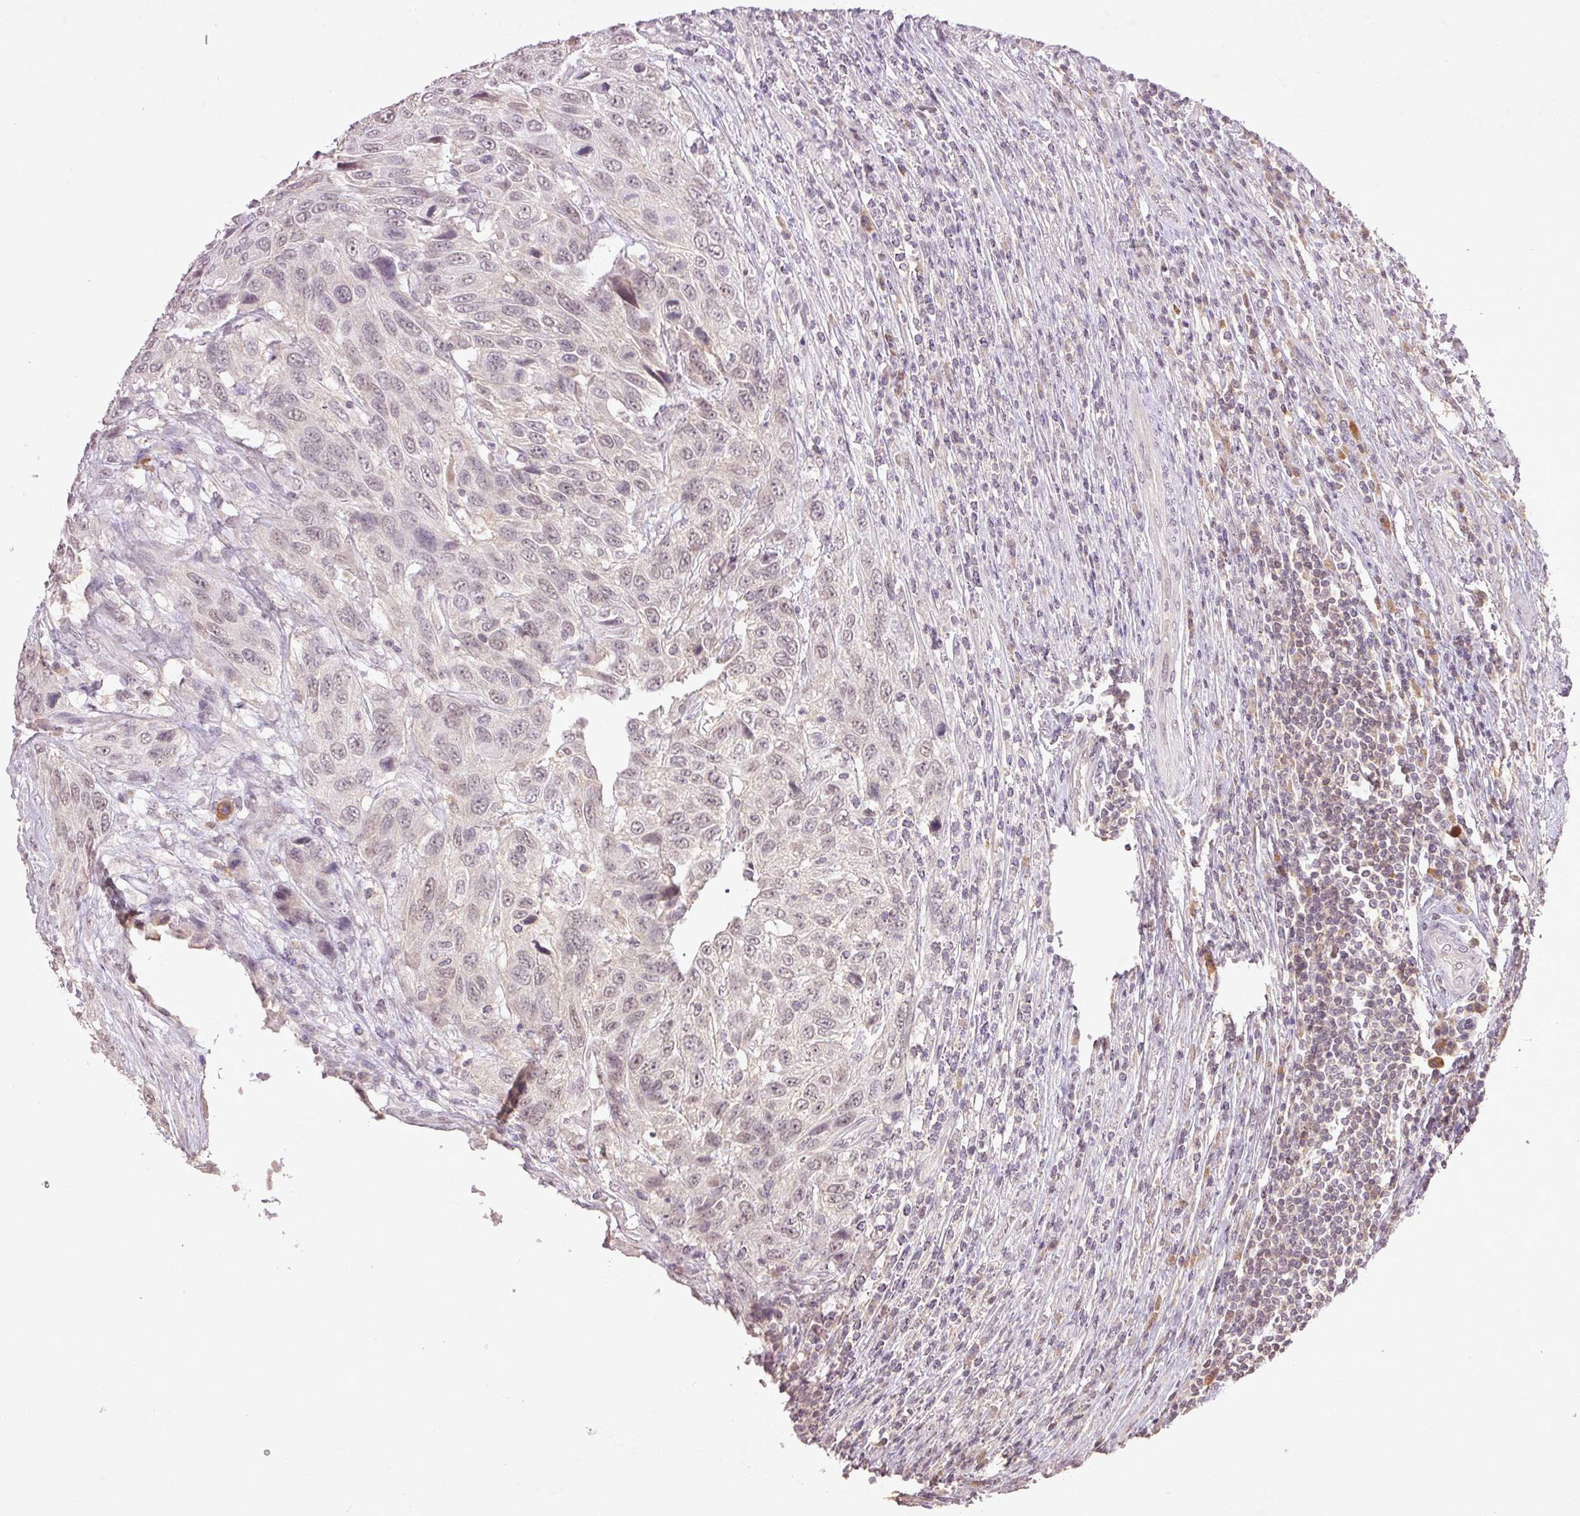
{"staining": {"intensity": "weak", "quantity": "25%-75%", "location": "nuclear"}, "tissue": "urothelial cancer", "cell_type": "Tumor cells", "image_type": "cancer", "snomed": [{"axis": "morphology", "description": "Urothelial carcinoma, High grade"}, {"axis": "topography", "description": "Urinary bladder"}], "caption": "High-power microscopy captured an IHC histopathology image of urothelial cancer, revealing weak nuclear expression in approximately 25%-75% of tumor cells.", "gene": "FAM168B", "patient": {"sex": "female", "age": 70}}